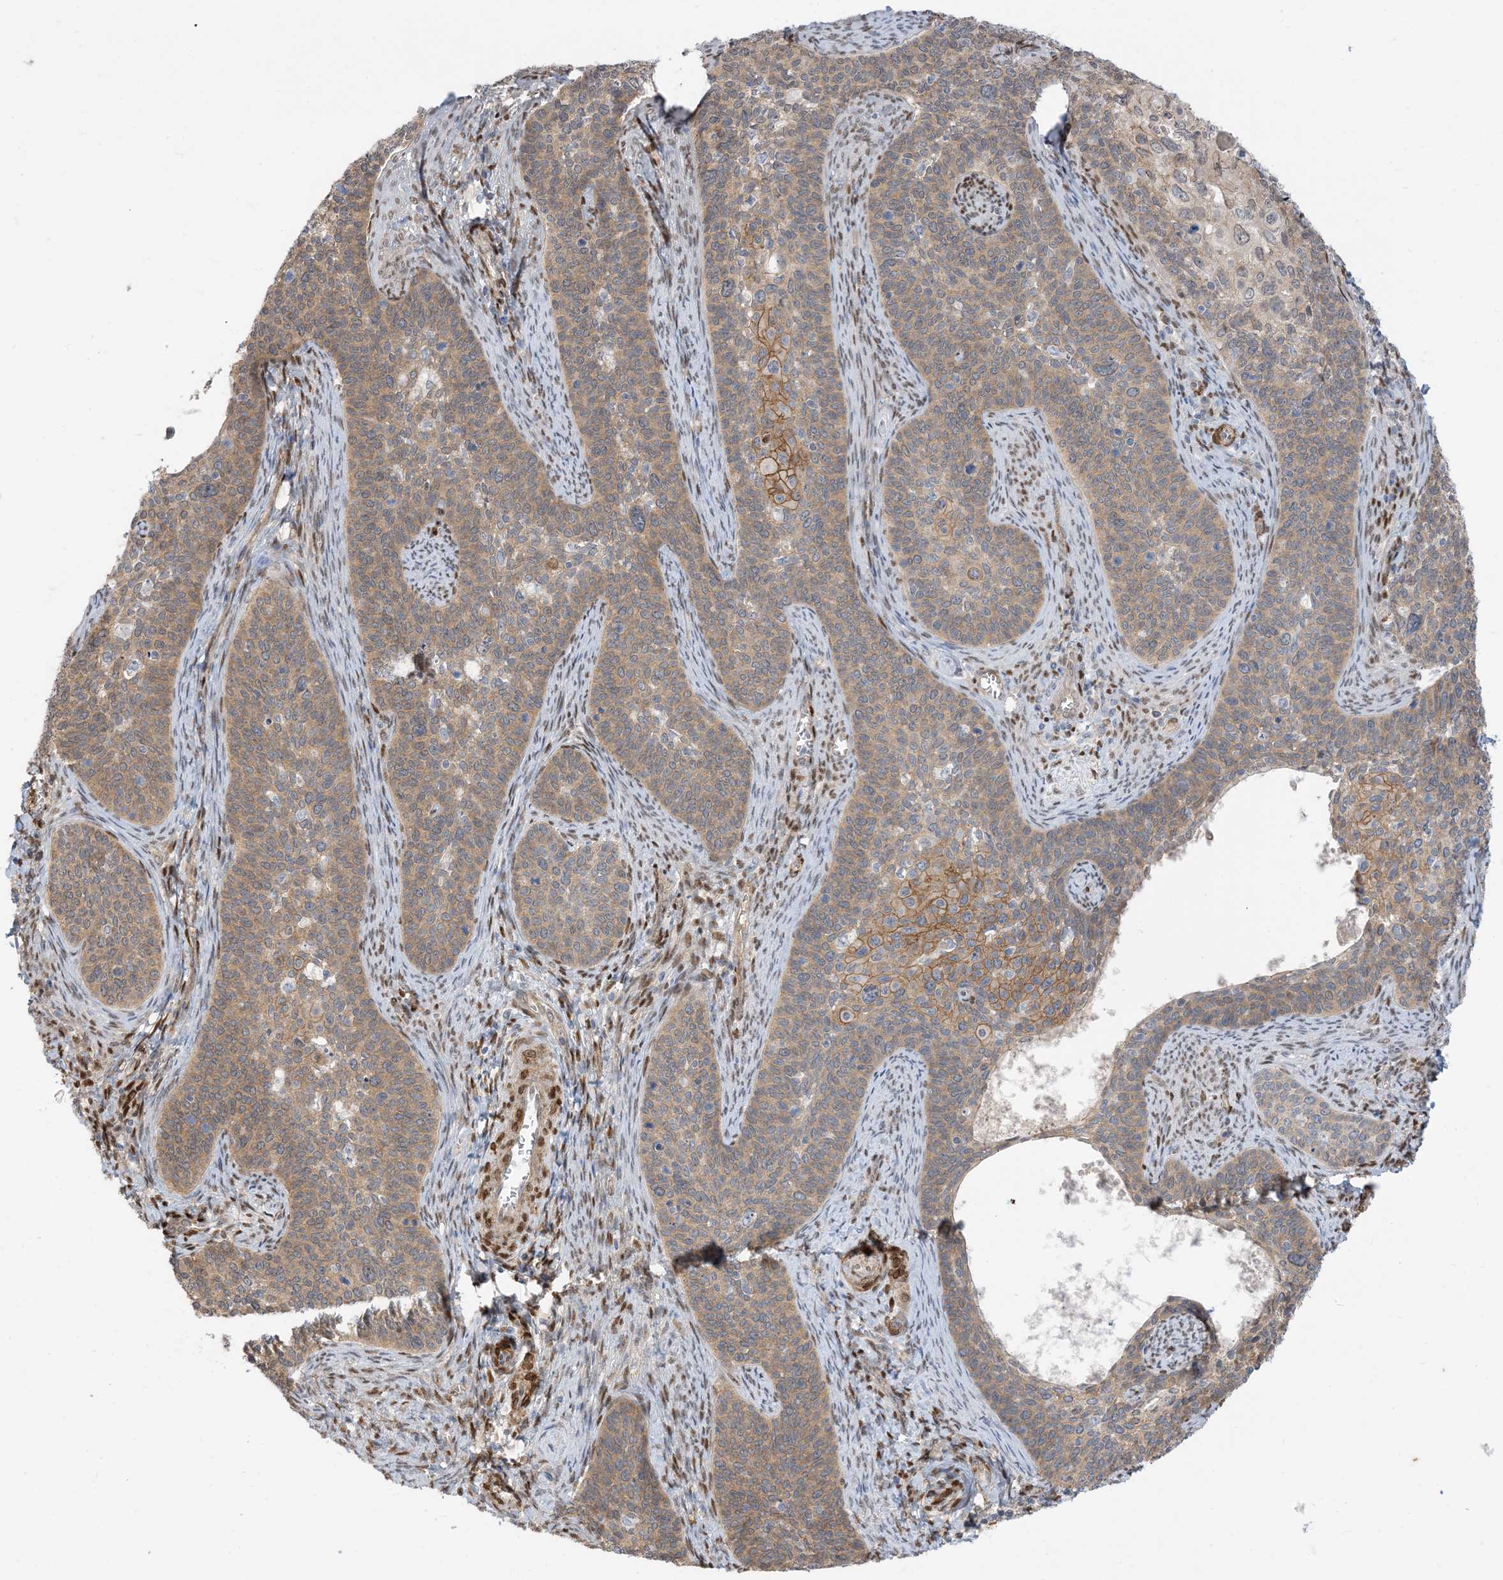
{"staining": {"intensity": "moderate", "quantity": "25%-75%", "location": "cytoplasmic/membranous"}, "tissue": "cervical cancer", "cell_type": "Tumor cells", "image_type": "cancer", "snomed": [{"axis": "morphology", "description": "Squamous cell carcinoma, NOS"}, {"axis": "topography", "description": "Cervix"}], "caption": "A high-resolution histopathology image shows immunohistochemistry staining of cervical cancer (squamous cell carcinoma), which exhibits moderate cytoplasmic/membranous positivity in approximately 25%-75% of tumor cells.", "gene": "RIN1", "patient": {"sex": "female", "age": 33}}